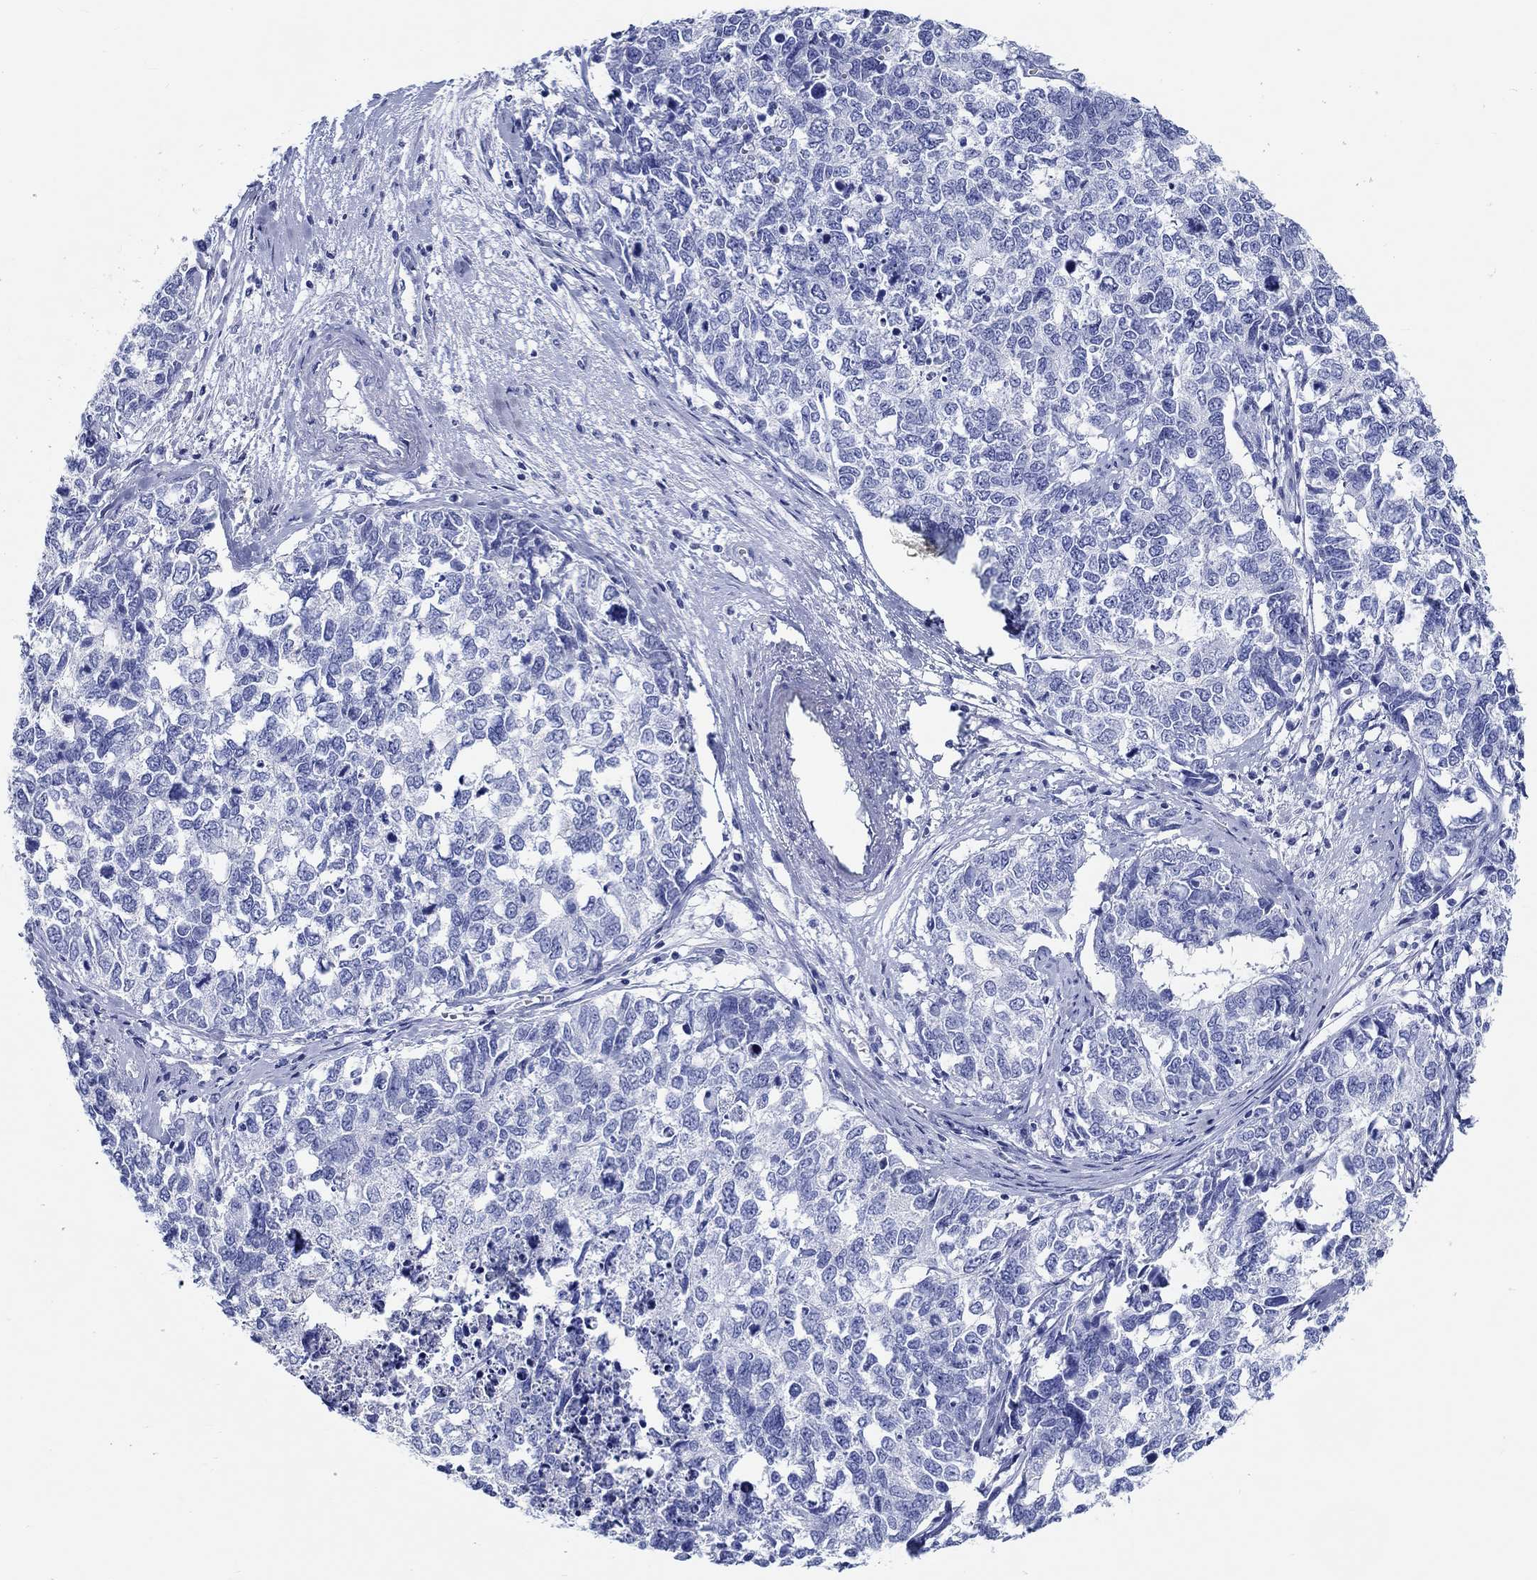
{"staining": {"intensity": "negative", "quantity": "none", "location": "none"}, "tissue": "cervical cancer", "cell_type": "Tumor cells", "image_type": "cancer", "snomed": [{"axis": "morphology", "description": "Squamous cell carcinoma, NOS"}, {"axis": "topography", "description": "Cervix"}], "caption": "Human cervical cancer (squamous cell carcinoma) stained for a protein using immunohistochemistry (IHC) exhibits no staining in tumor cells.", "gene": "FBXO2", "patient": {"sex": "female", "age": 63}}